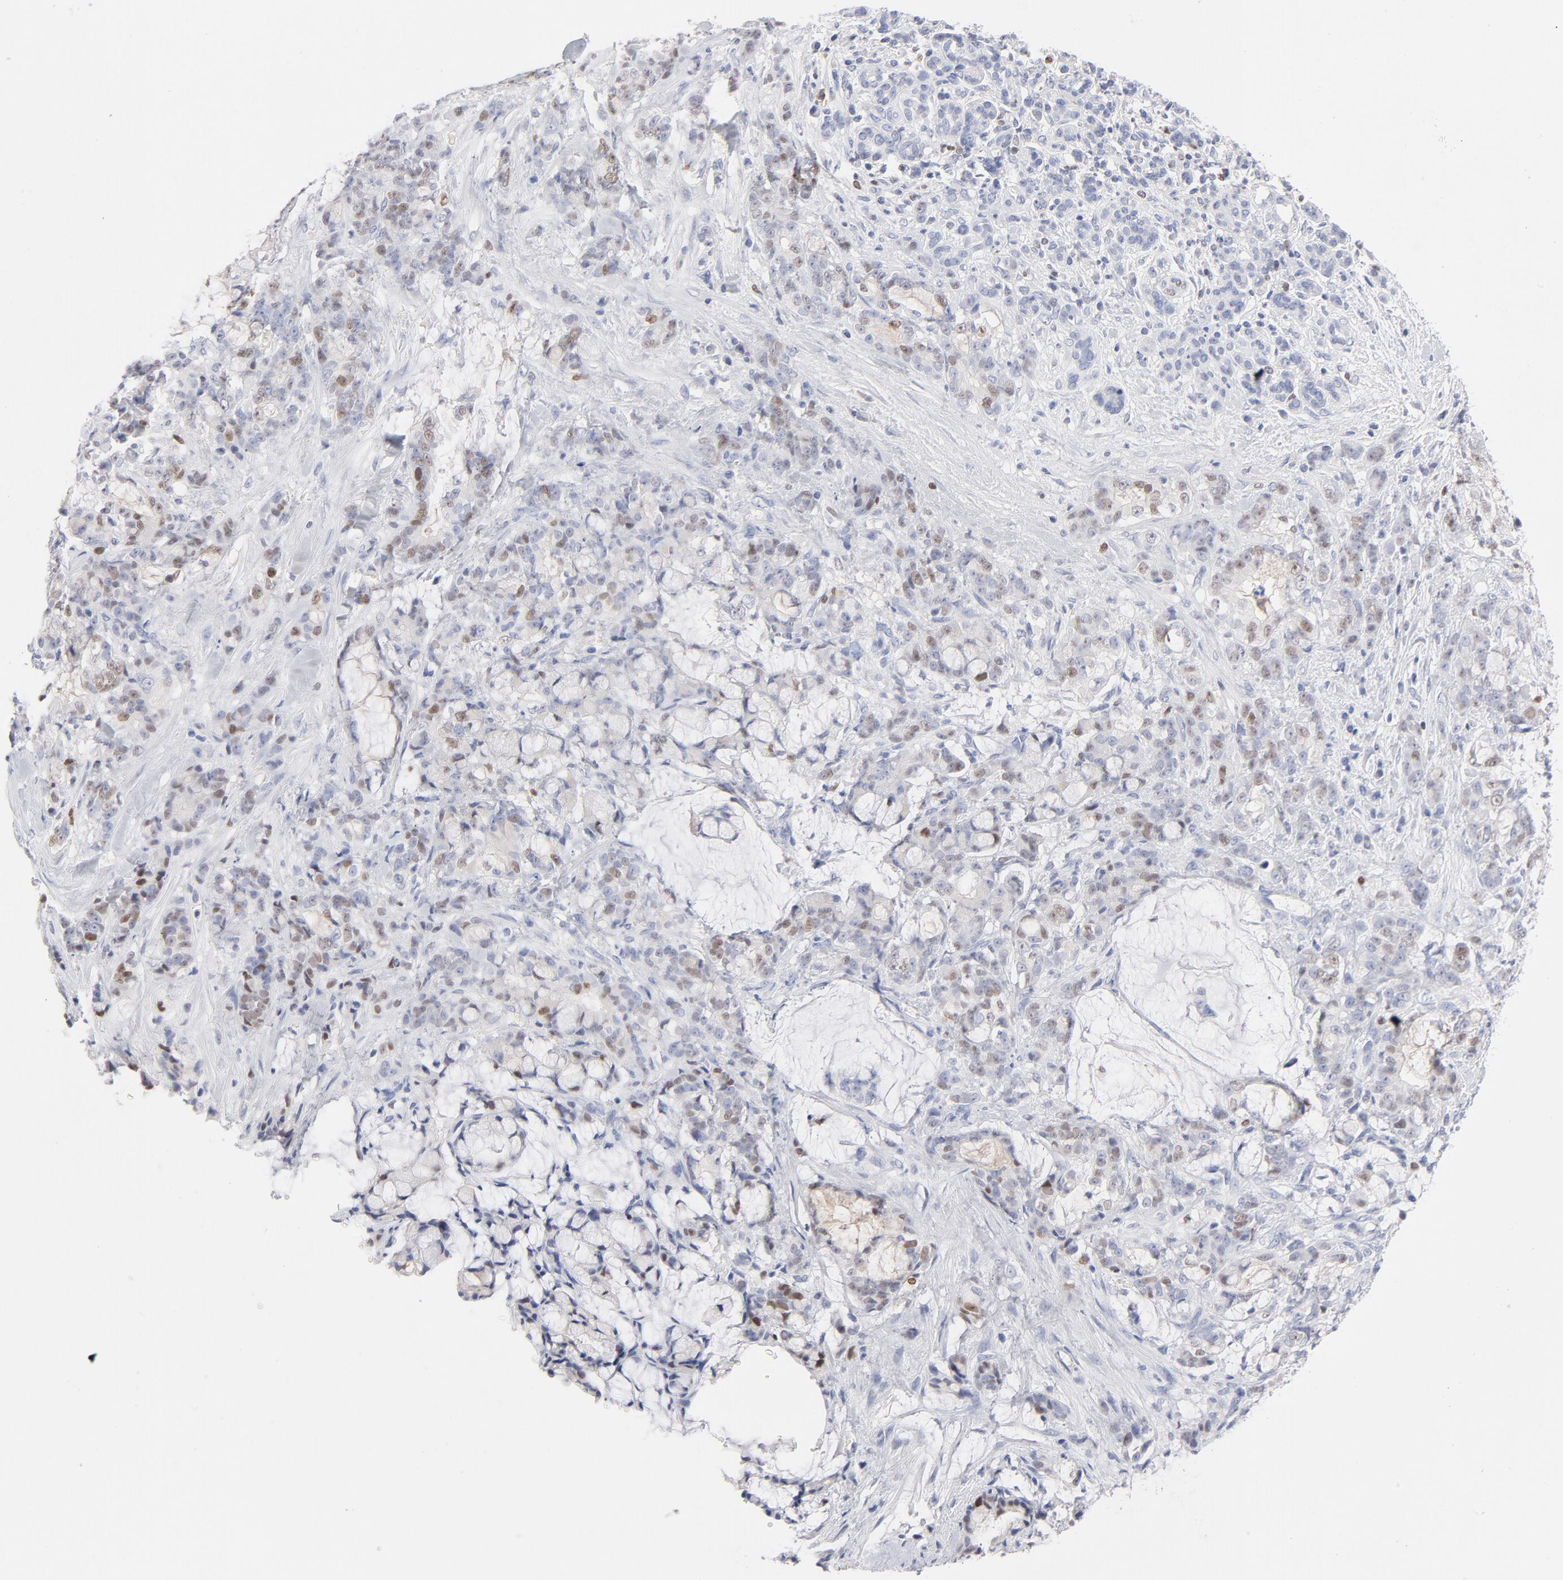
{"staining": {"intensity": "moderate", "quantity": "<25%", "location": "nuclear"}, "tissue": "pancreatic cancer", "cell_type": "Tumor cells", "image_type": "cancer", "snomed": [{"axis": "morphology", "description": "Adenocarcinoma, NOS"}, {"axis": "topography", "description": "Pancreas"}], "caption": "A brown stain highlights moderate nuclear positivity of a protein in human pancreatic adenocarcinoma tumor cells.", "gene": "MCM7", "patient": {"sex": "female", "age": 73}}